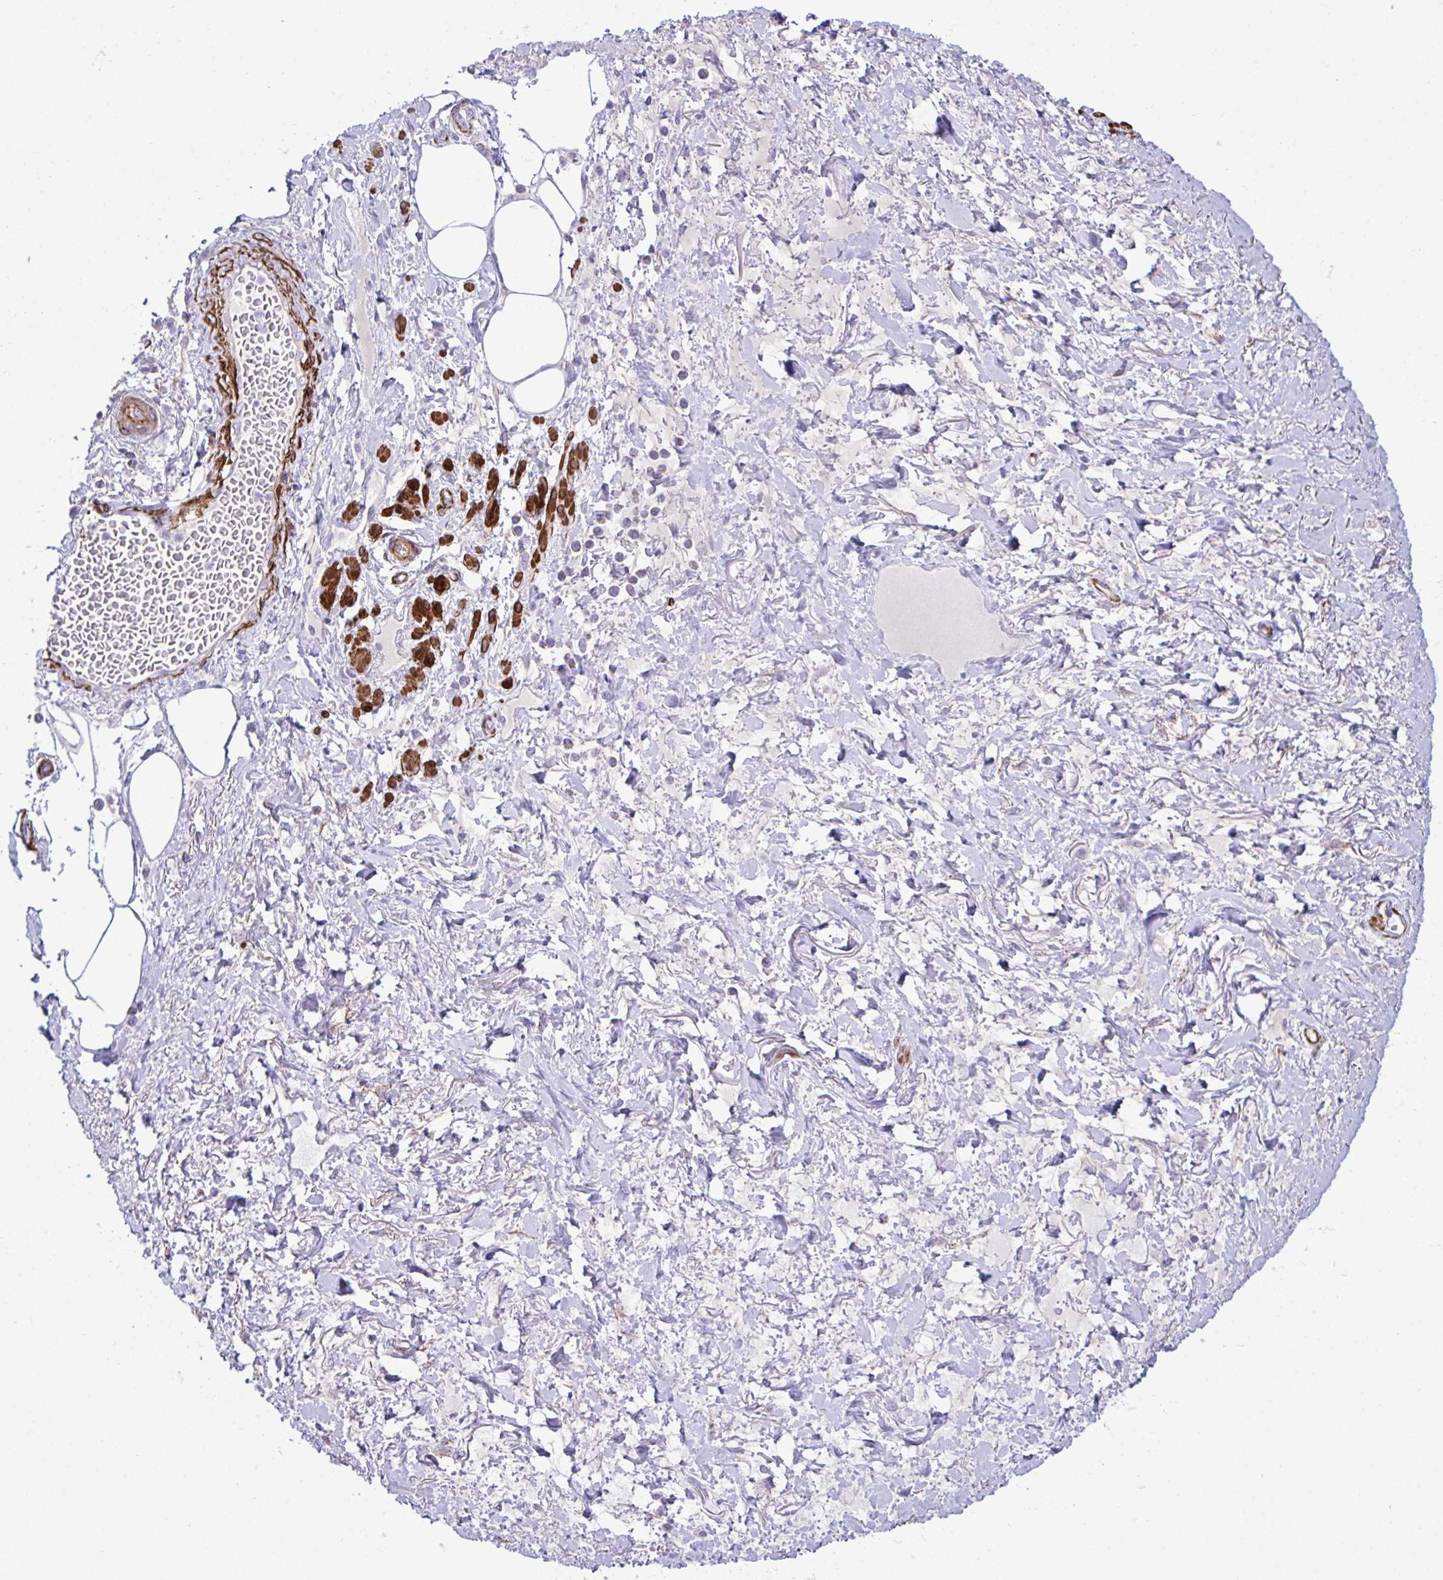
{"staining": {"intensity": "negative", "quantity": "none", "location": "none"}, "tissue": "adipose tissue", "cell_type": "Adipocytes", "image_type": "normal", "snomed": [{"axis": "morphology", "description": "Normal tissue, NOS"}, {"axis": "topography", "description": "Vagina"}, {"axis": "topography", "description": "Peripheral nerve tissue"}], "caption": "Histopathology image shows no protein positivity in adipocytes of normal adipose tissue.", "gene": "SYNPO2L", "patient": {"sex": "female", "age": 71}}